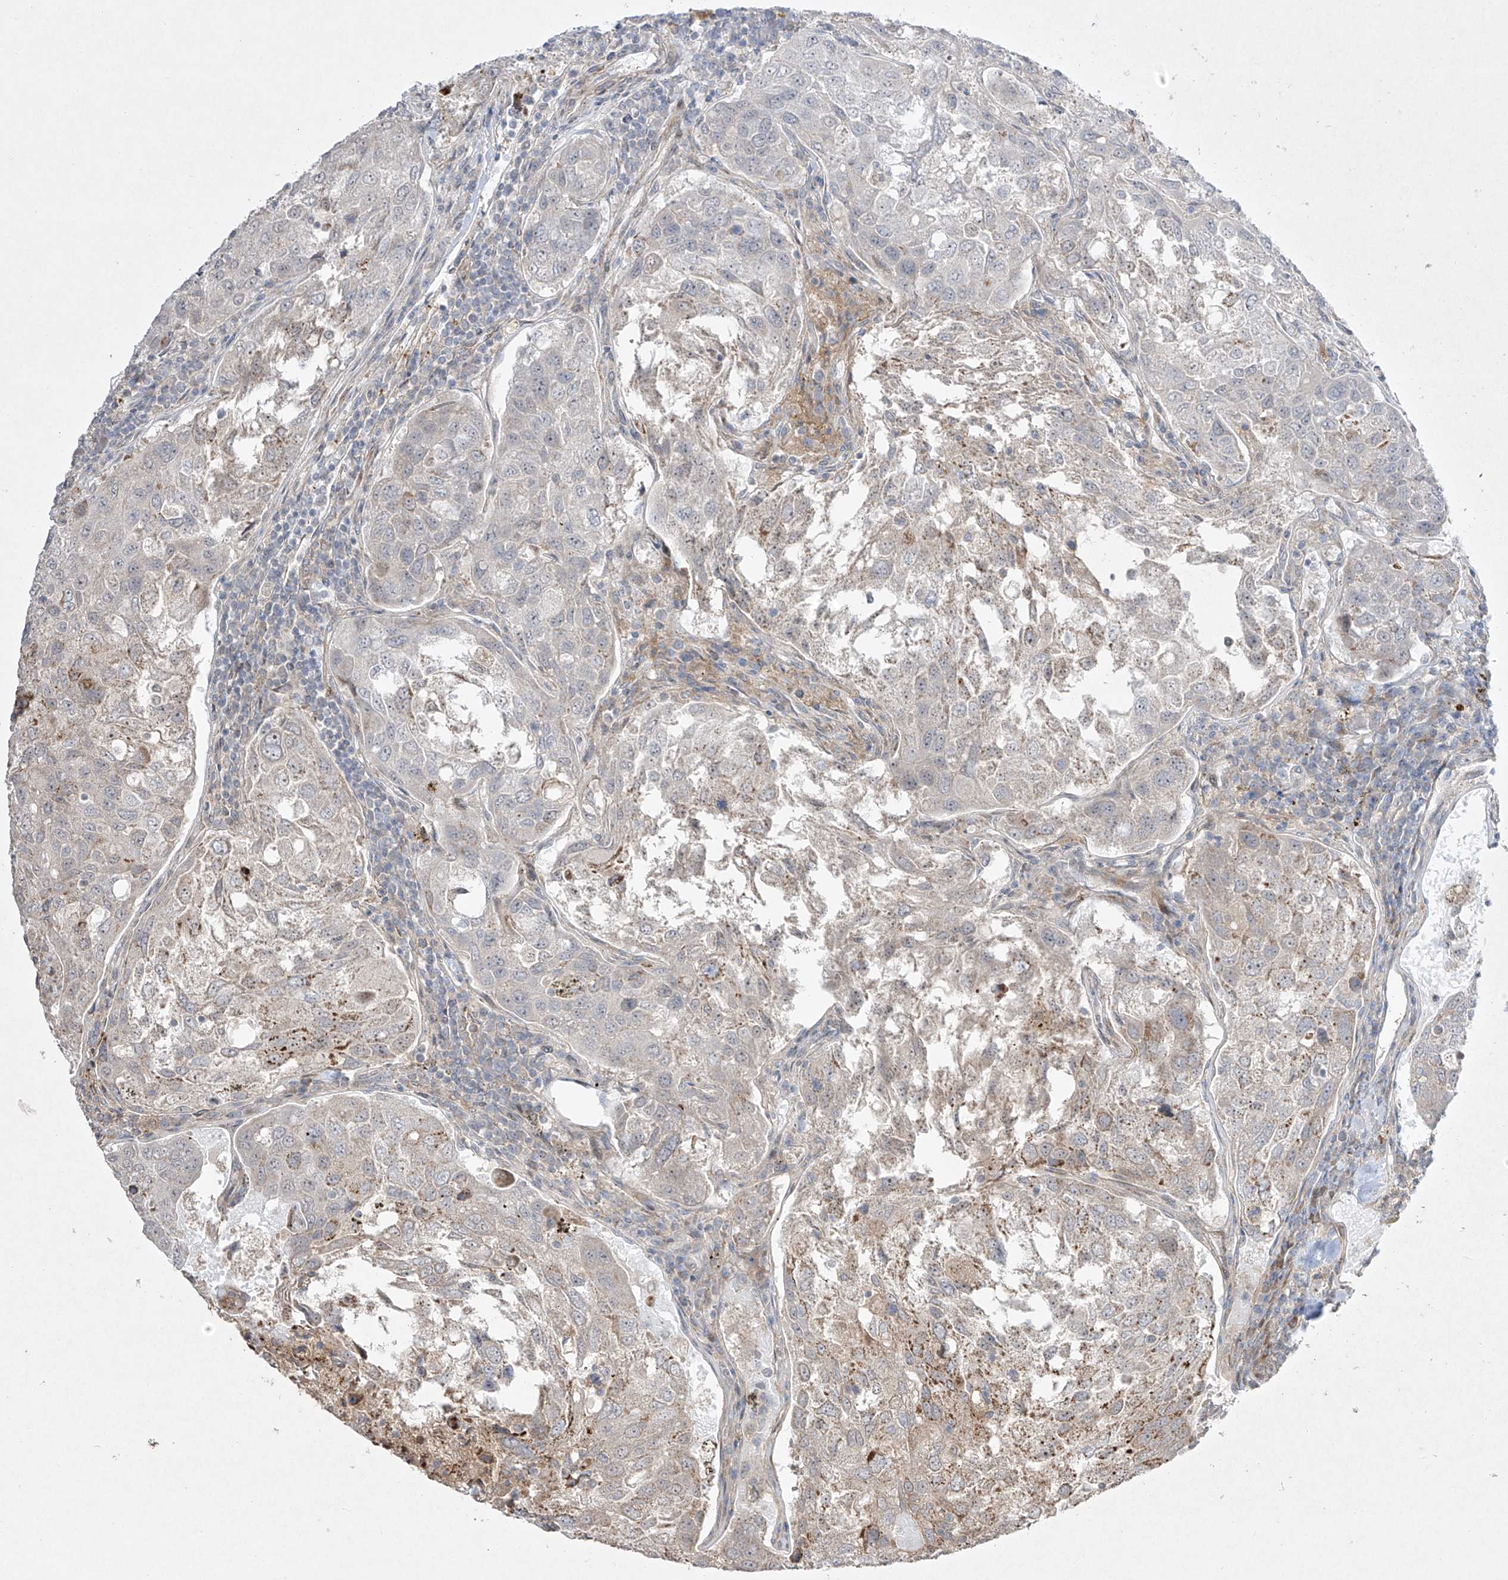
{"staining": {"intensity": "moderate", "quantity": "<25%", "location": "cytoplasmic/membranous"}, "tissue": "urothelial cancer", "cell_type": "Tumor cells", "image_type": "cancer", "snomed": [{"axis": "morphology", "description": "Urothelial carcinoma, High grade"}, {"axis": "topography", "description": "Lymph node"}, {"axis": "topography", "description": "Urinary bladder"}], "caption": "Urothelial cancer stained with immunohistochemistry demonstrates moderate cytoplasmic/membranous expression in about <25% of tumor cells. (DAB (3,3'-diaminobenzidine) = brown stain, brightfield microscopy at high magnification).", "gene": "KDM1B", "patient": {"sex": "male", "age": 51}}